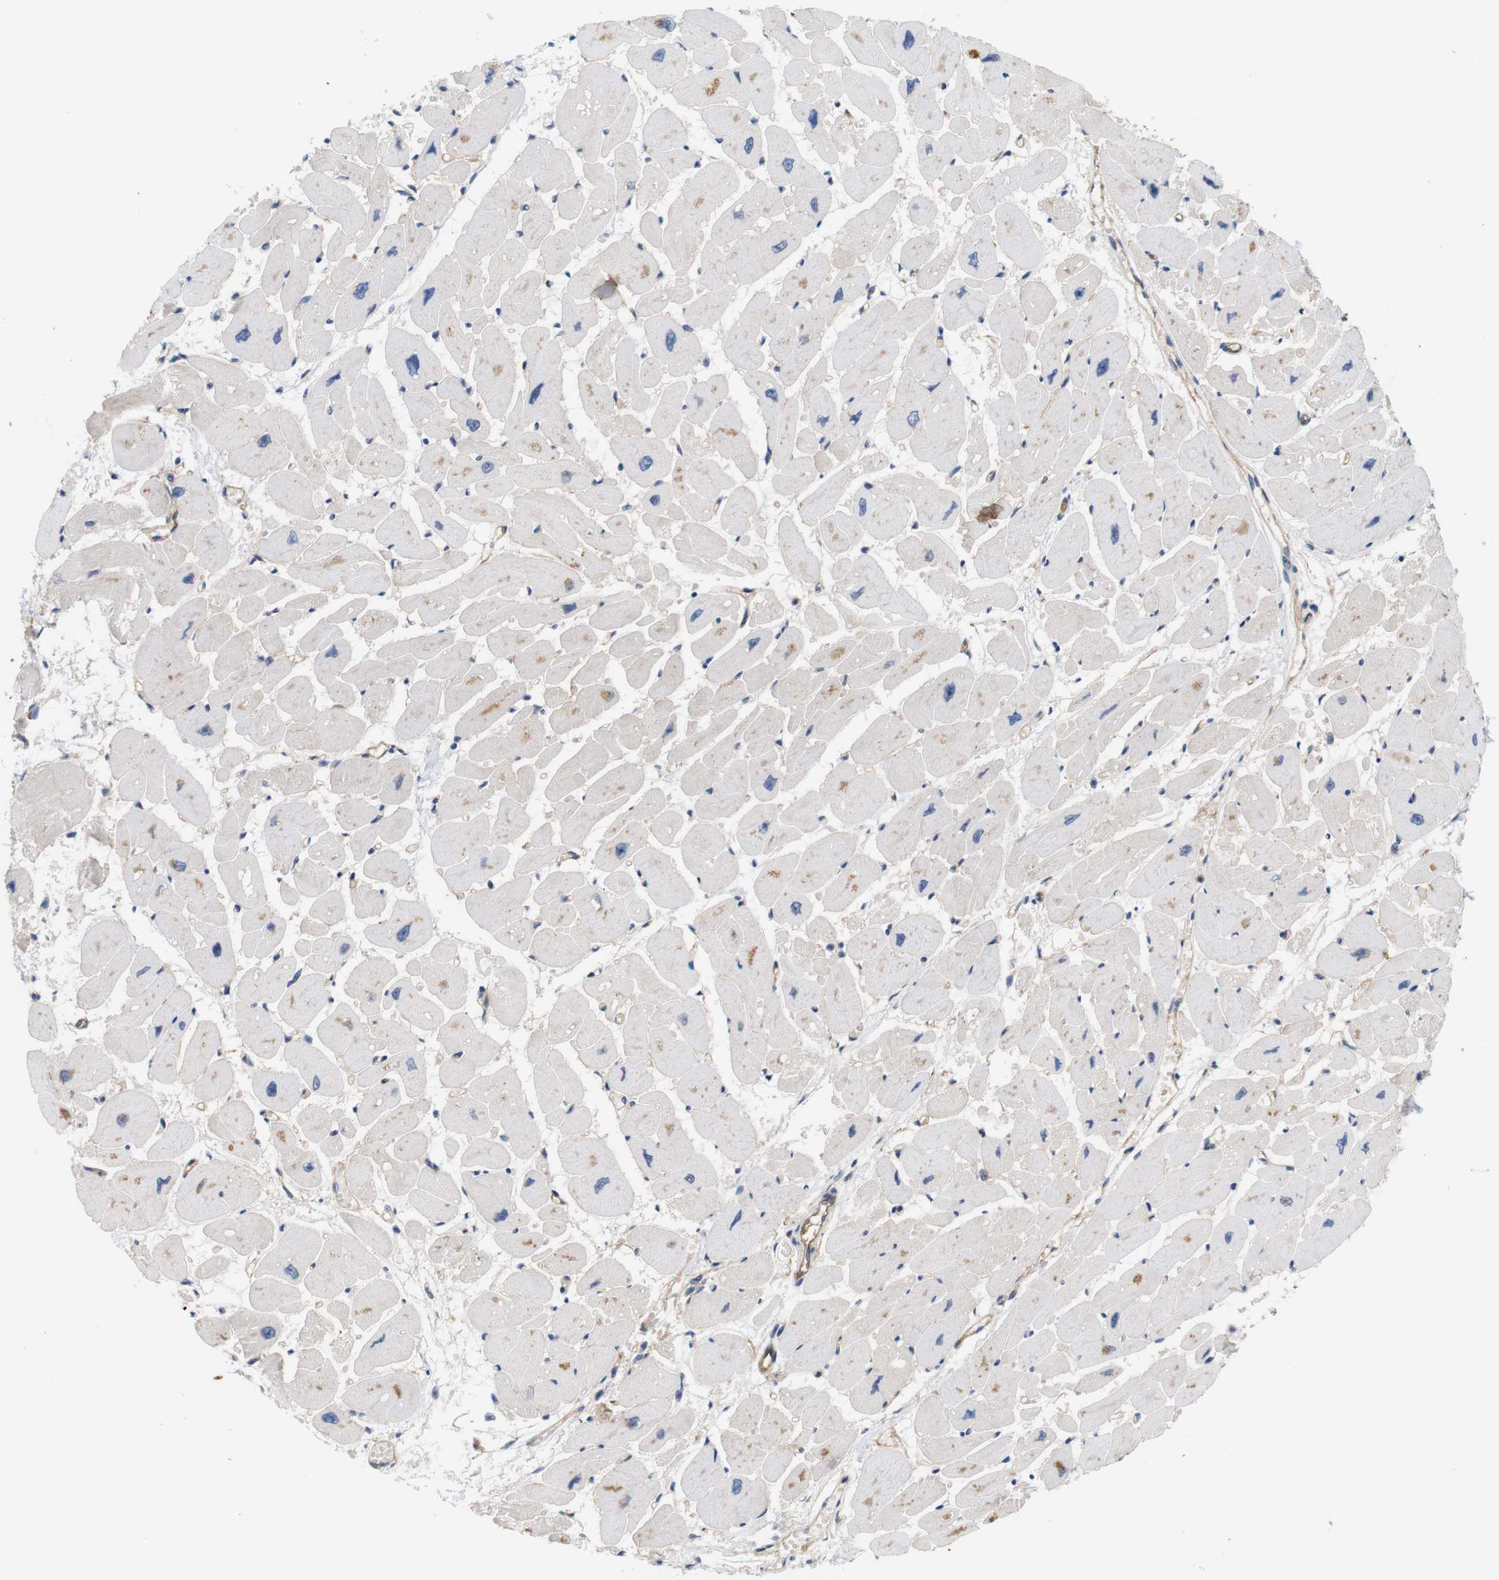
{"staining": {"intensity": "weak", "quantity": ">75%", "location": "cytoplasmic/membranous"}, "tissue": "heart muscle", "cell_type": "Cardiomyocytes", "image_type": "normal", "snomed": [{"axis": "morphology", "description": "Normal tissue, NOS"}, {"axis": "topography", "description": "Heart"}], "caption": "An image of heart muscle stained for a protein shows weak cytoplasmic/membranous brown staining in cardiomyocytes.", "gene": "ITGA5", "patient": {"sex": "female", "age": 54}}